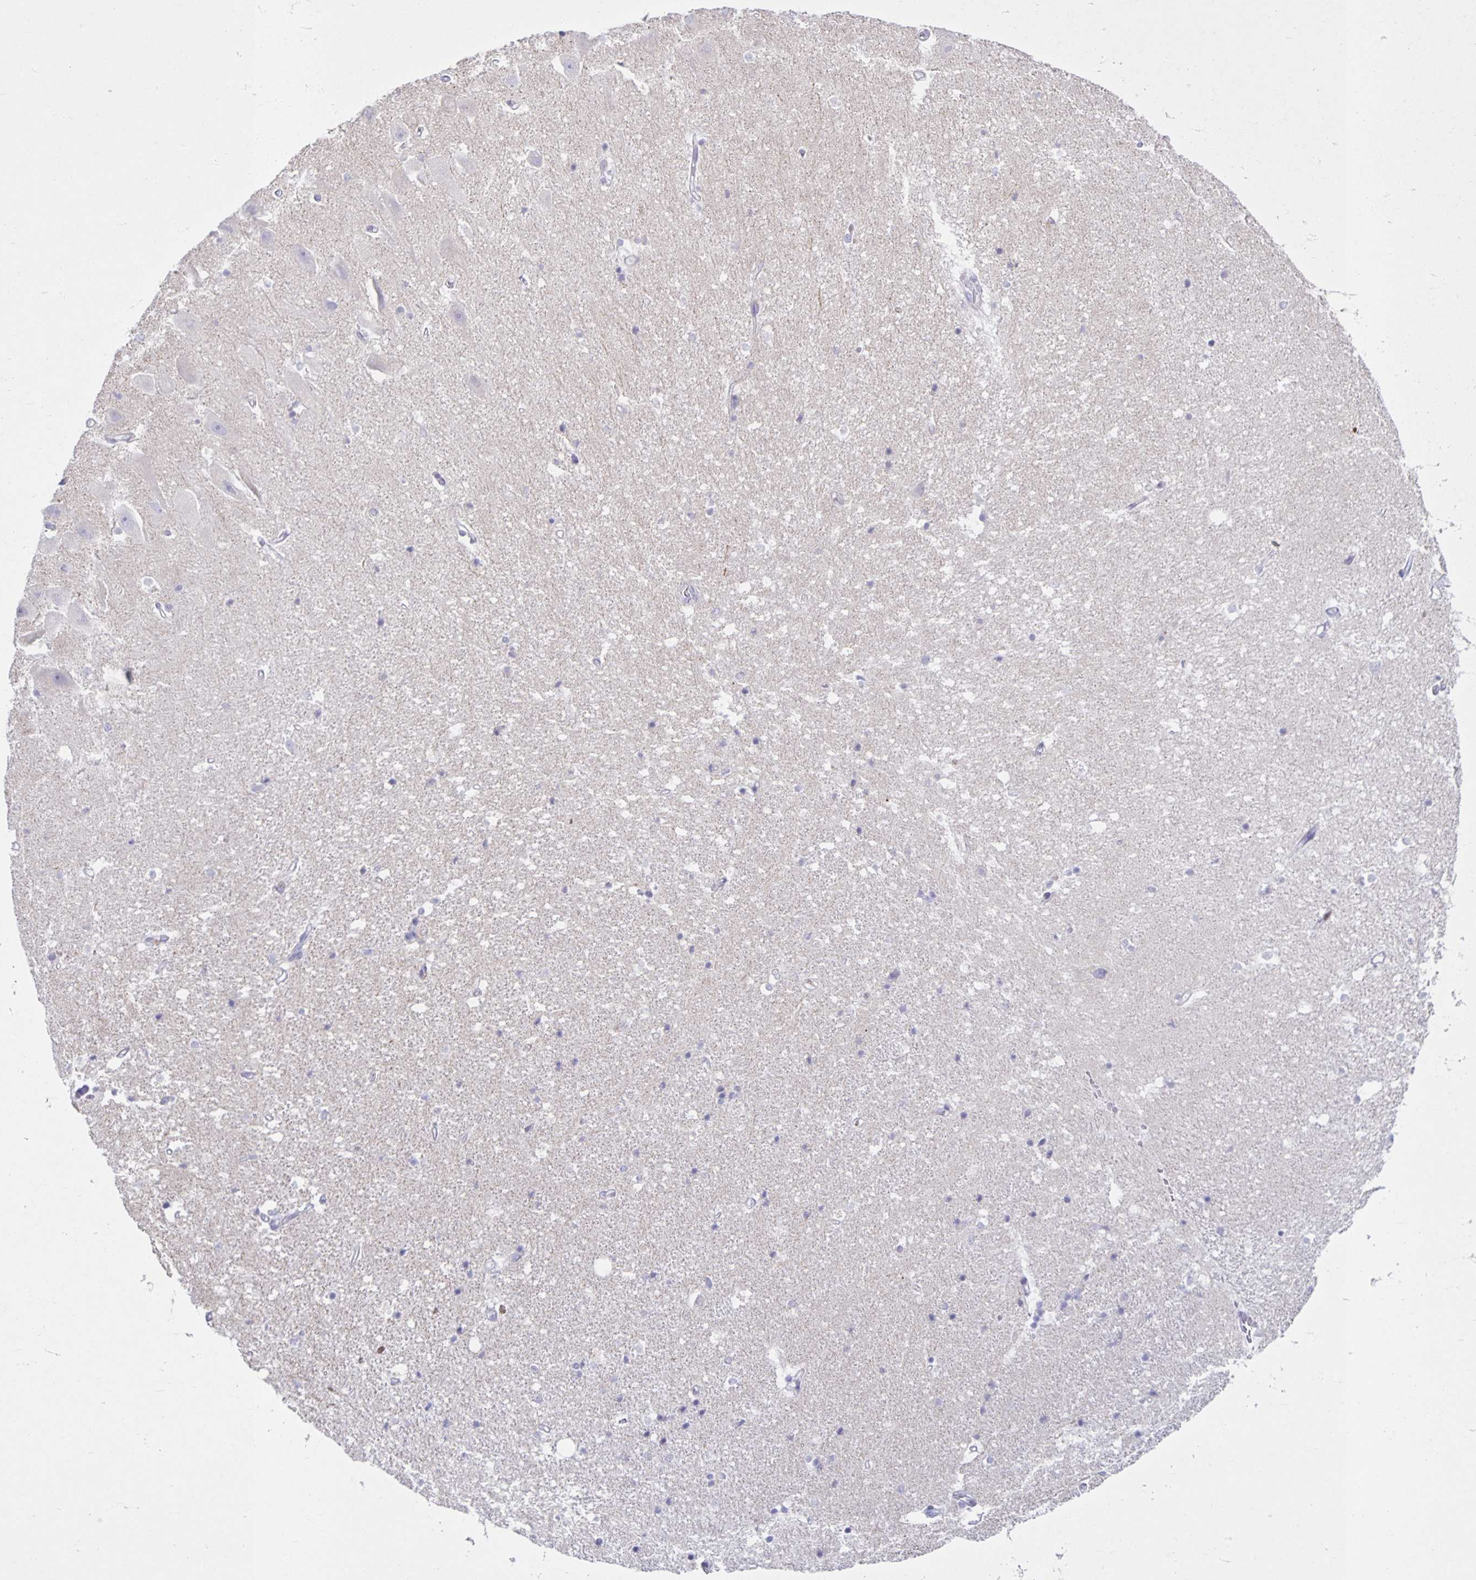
{"staining": {"intensity": "negative", "quantity": "none", "location": "none"}, "tissue": "hippocampus", "cell_type": "Glial cells", "image_type": "normal", "snomed": [{"axis": "morphology", "description": "Normal tissue, NOS"}, {"axis": "topography", "description": "Hippocampus"}], "caption": "Glial cells show no significant protein expression in normal hippocampus. (DAB (3,3'-diaminobenzidine) immunohistochemistry (IHC) with hematoxylin counter stain).", "gene": "CT45A10", "patient": {"sex": "male", "age": 63}}